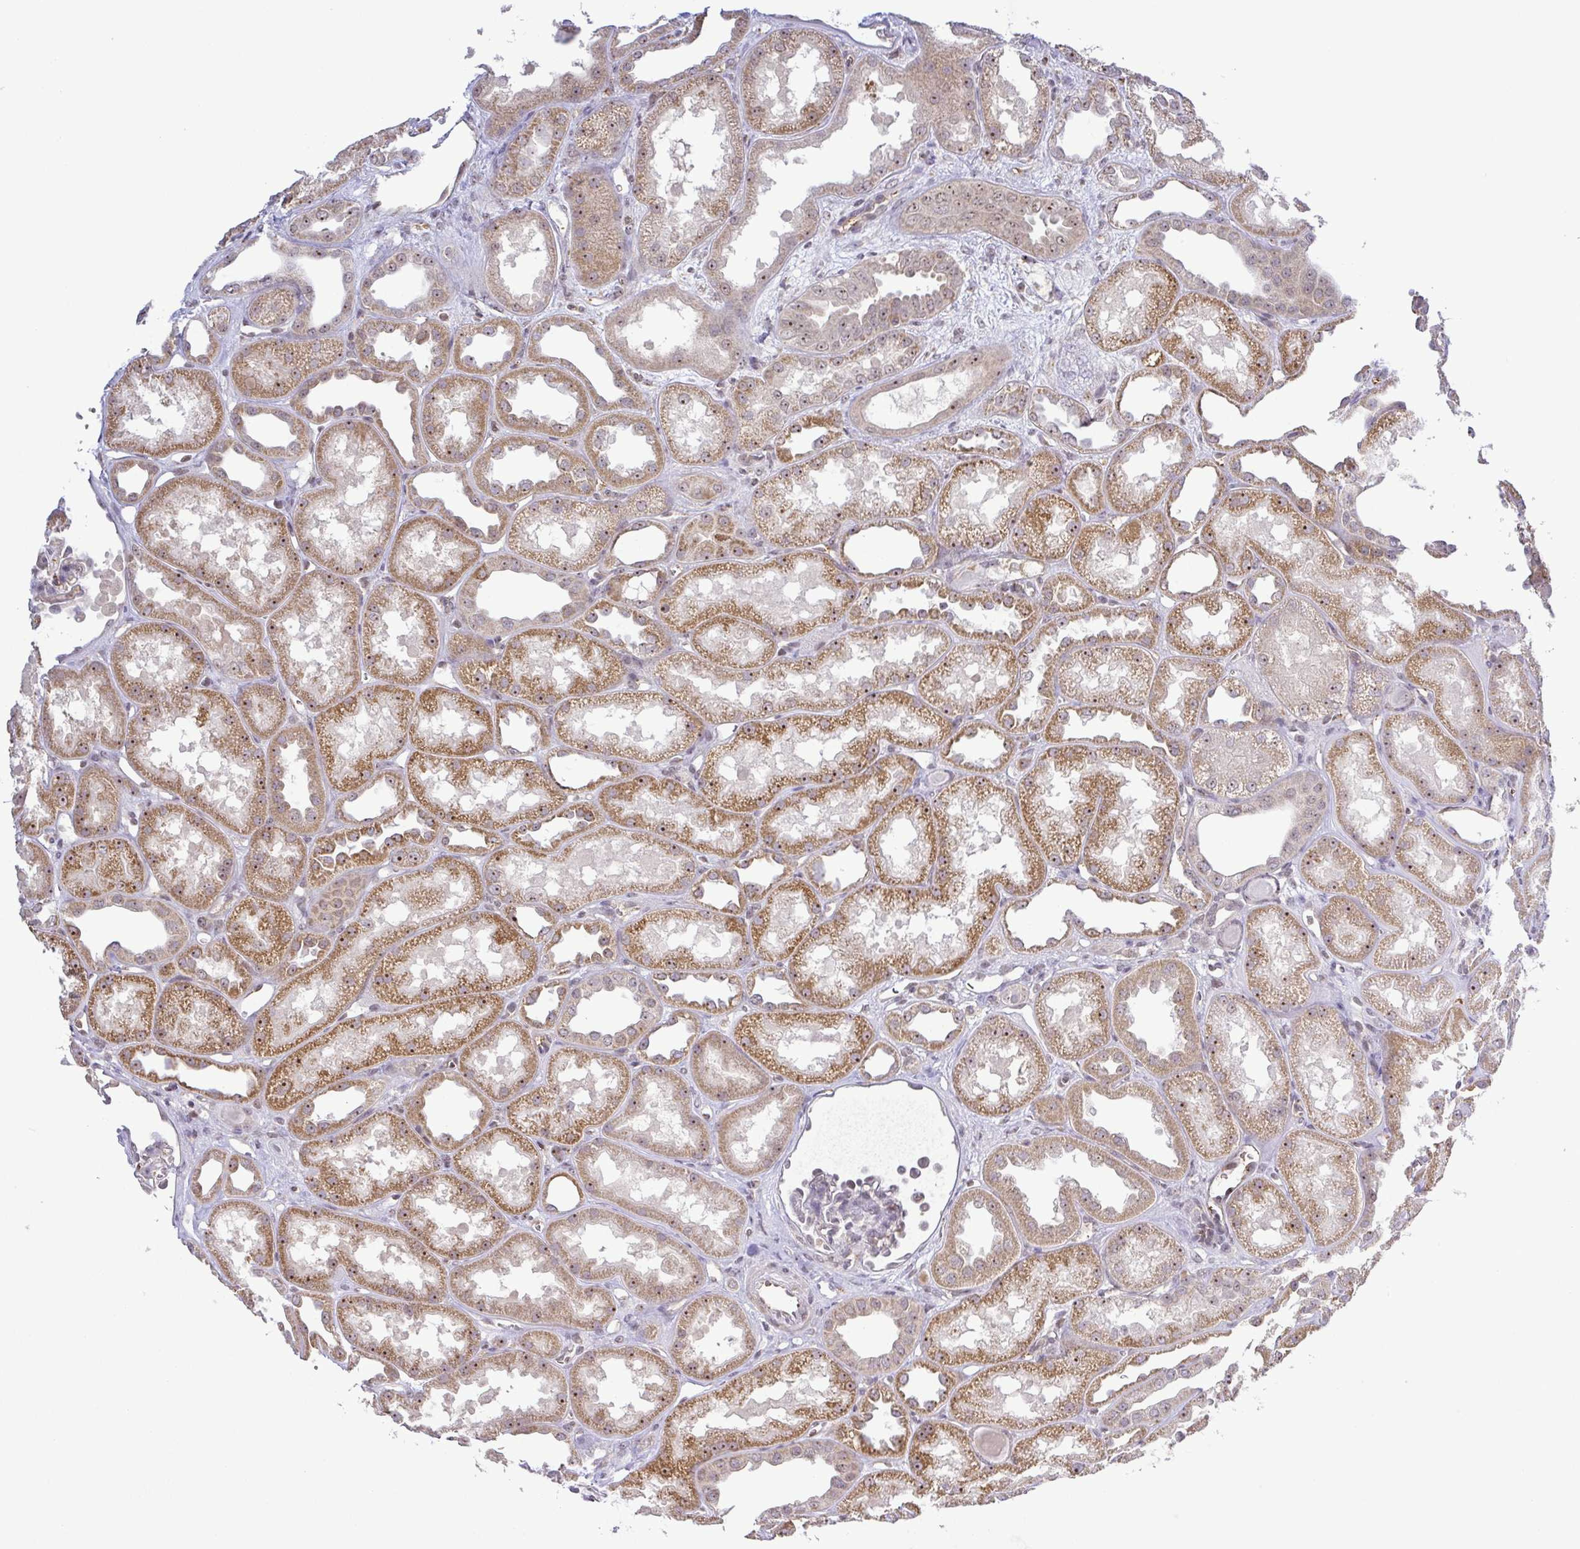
{"staining": {"intensity": "weak", "quantity": "<25%", "location": "nuclear"}, "tissue": "kidney", "cell_type": "Cells in glomeruli", "image_type": "normal", "snomed": [{"axis": "morphology", "description": "Normal tissue, NOS"}, {"axis": "topography", "description": "Kidney"}], "caption": "The histopathology image exhibits no significant positivity in cells in glomeruli of kidney.", "gene": "RSL24D1", "patient": {"sex": "male", "age": 61}}